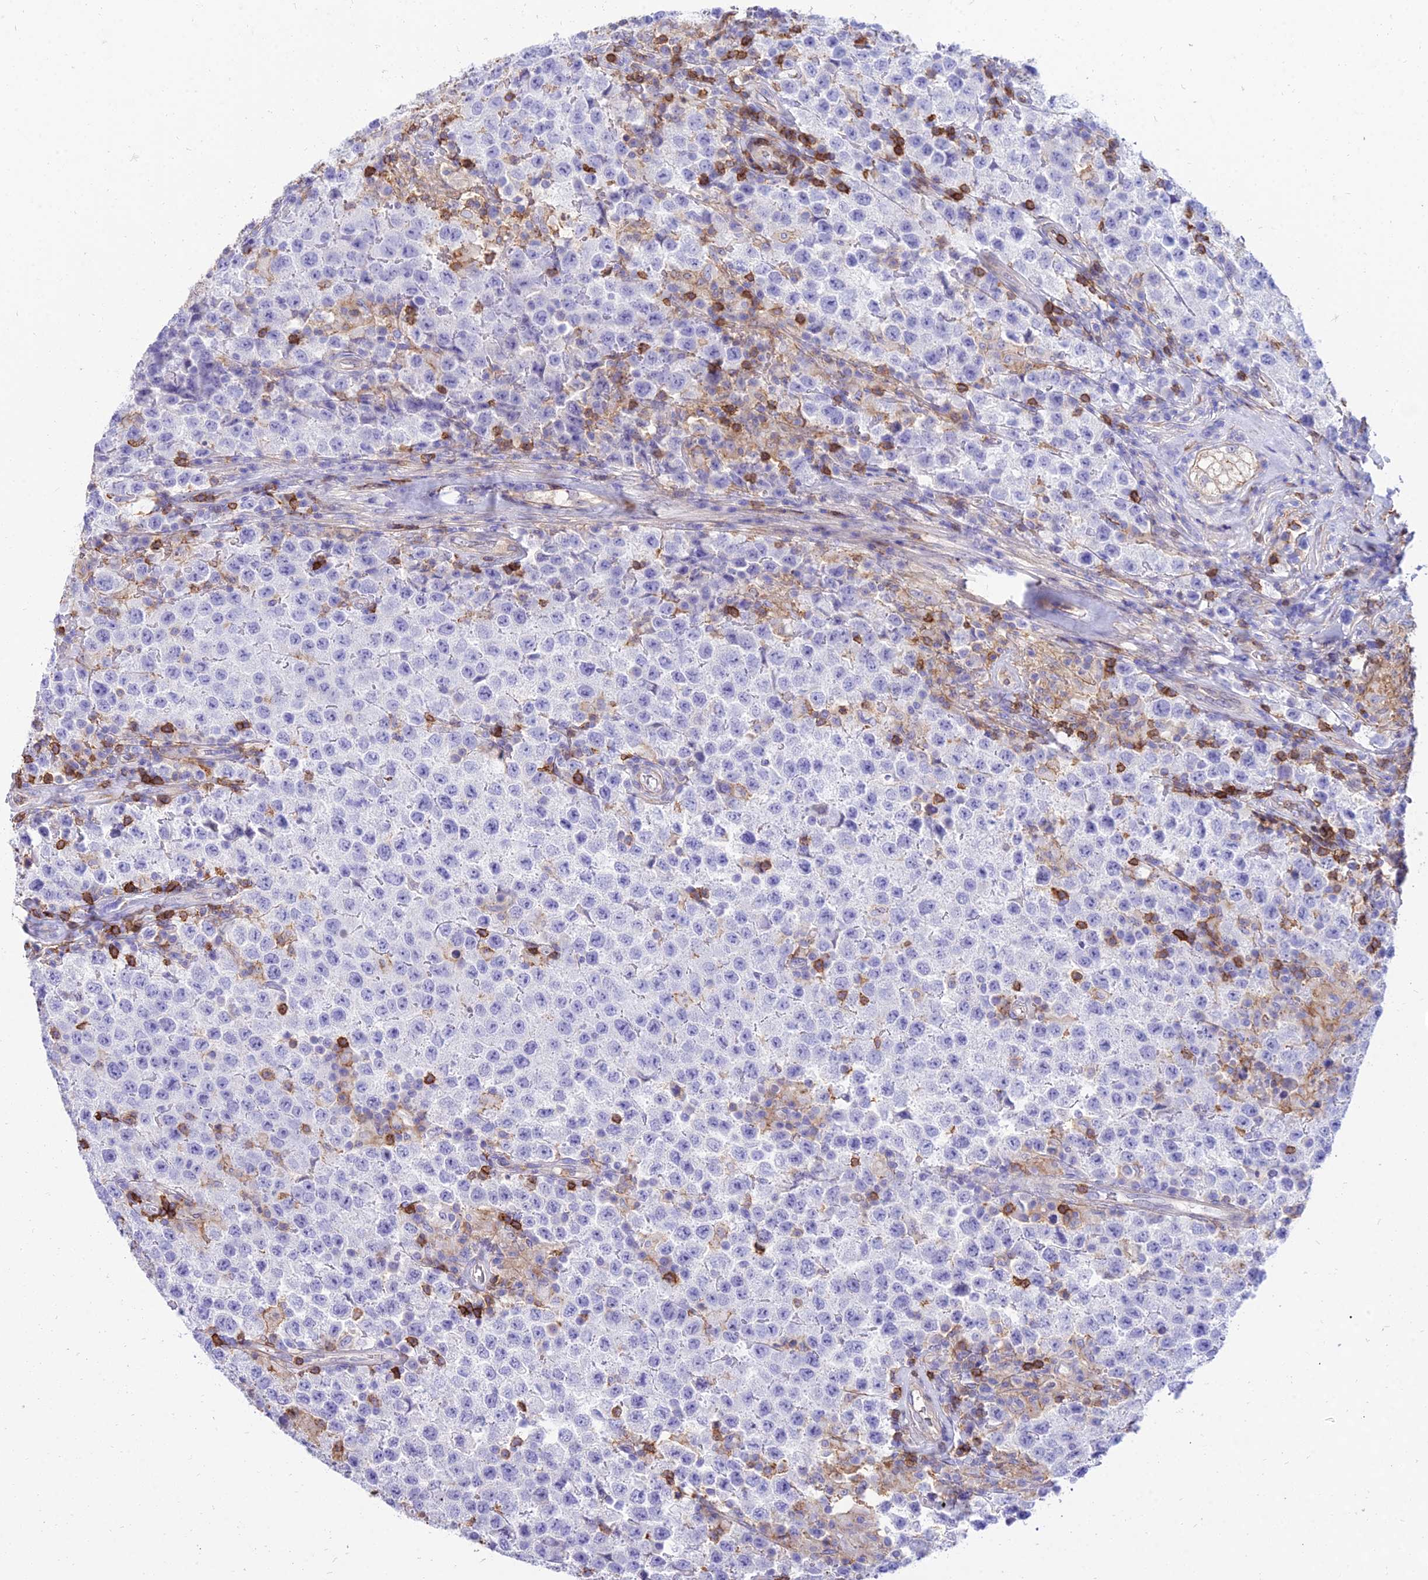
{"staining": {"intensity": "negative", "quantity": "none", "location": "none"}, "tissue": "testis cancer", "cell_type": "Tumor cells", "image_type": "cancer", "snomed": [{"axis": "morphology", "description": "Seminoma, NOS"}, {"axis": "morphology", "description": "Carcinoma, Embryonal, NOS"}, {"axis": "topography", "description": "Testis"}], "caption": "Immunohistochemistry (IHC) image of human testis cancer (embryonal carcinoma) stained for a protein (brown), which exhibits no staining in tumor cells.", "gene": "SREK1IP1", "patient": {"sex": "male", "age": 41}}